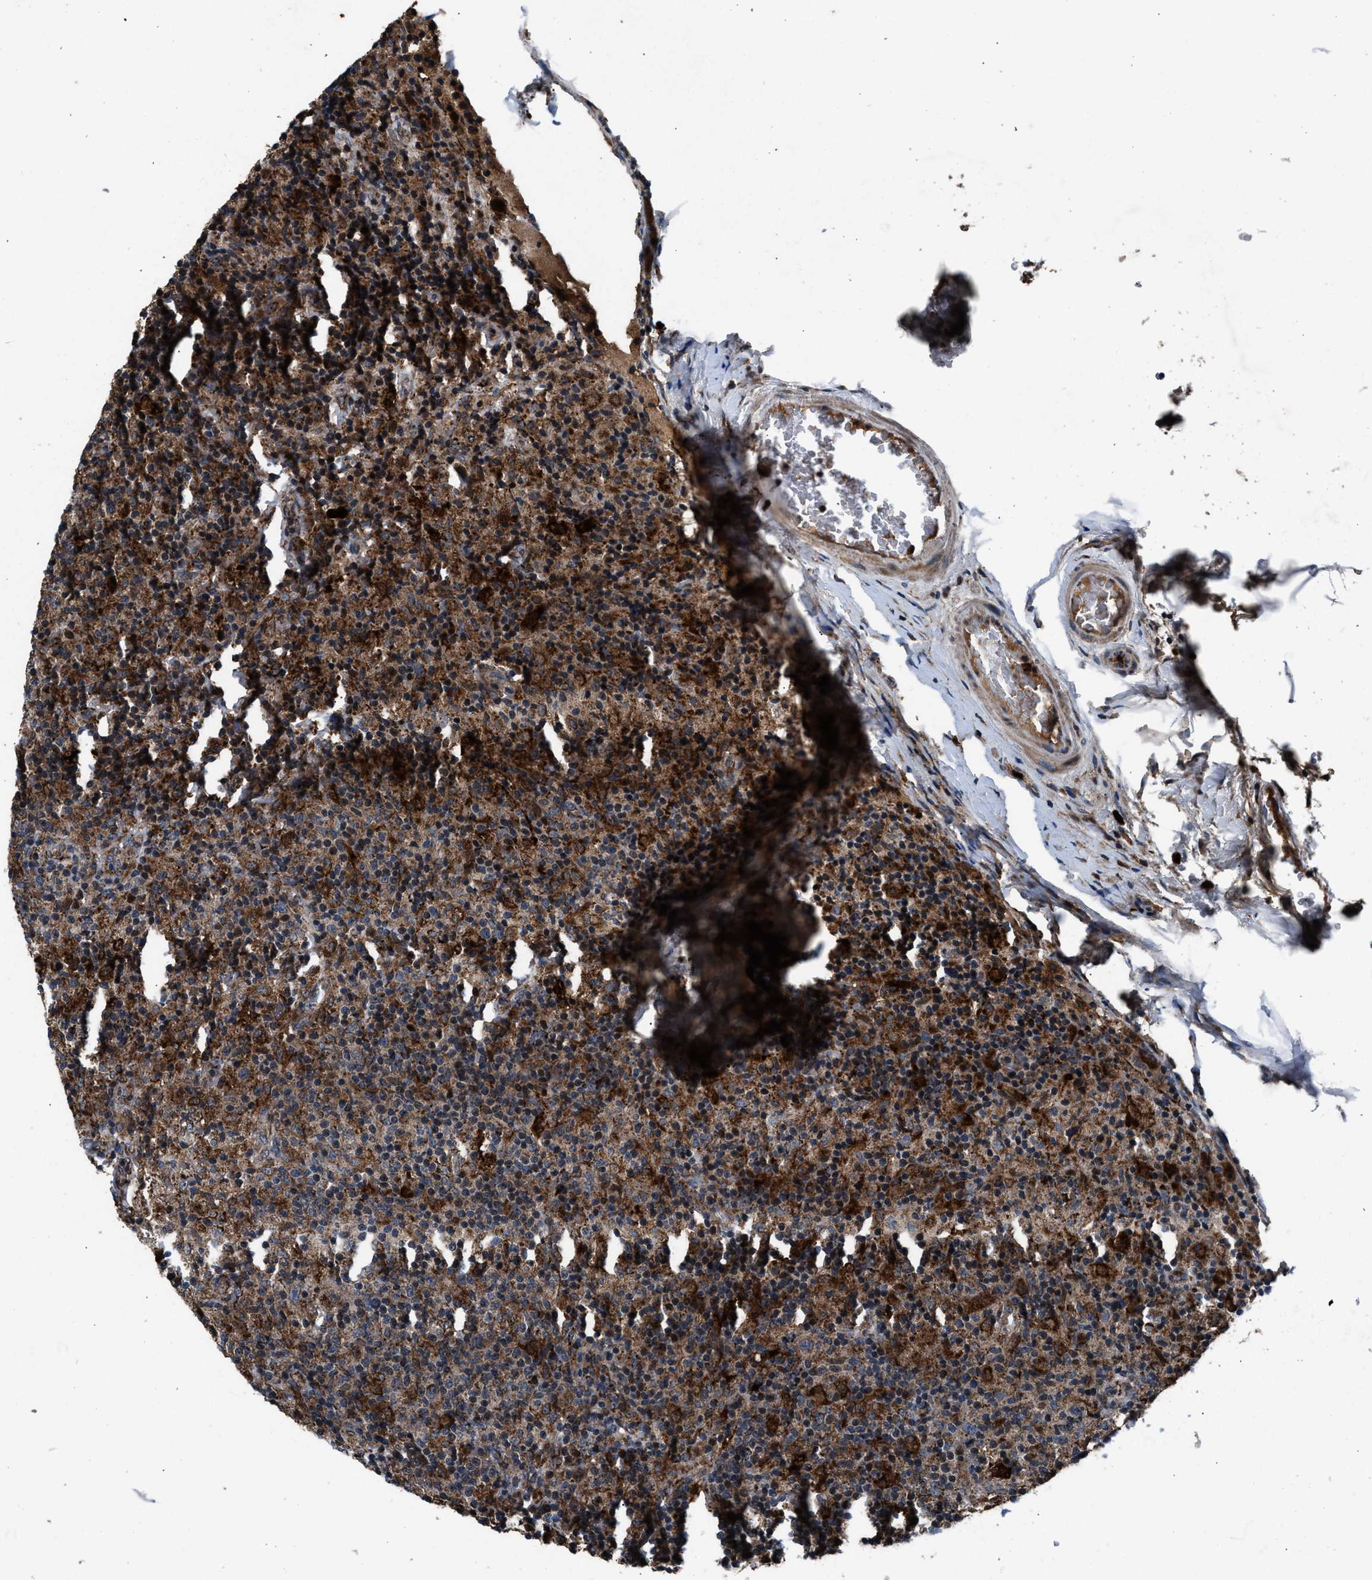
{"staining": {"intensity": "moderate", "quantity": ">75%", "location": "cytoplasmic/membranous"}, "tissue": "lymphoma", "cell_type": "Tumor cells", "image_type": "cancer", "snomed": [{"axis": "morphology", "description": "Hodgkin's disease, NOS"}, {"axis": "topography", "description": "Lymph node"}], "caption": "Tumor cells reveal medium levels of moderate cytoplasmic/membranous staining in approximately >75% of cells in lymphoma.", "gene": "FAM221A", "patient": {"sex": "male", "age": 70}}